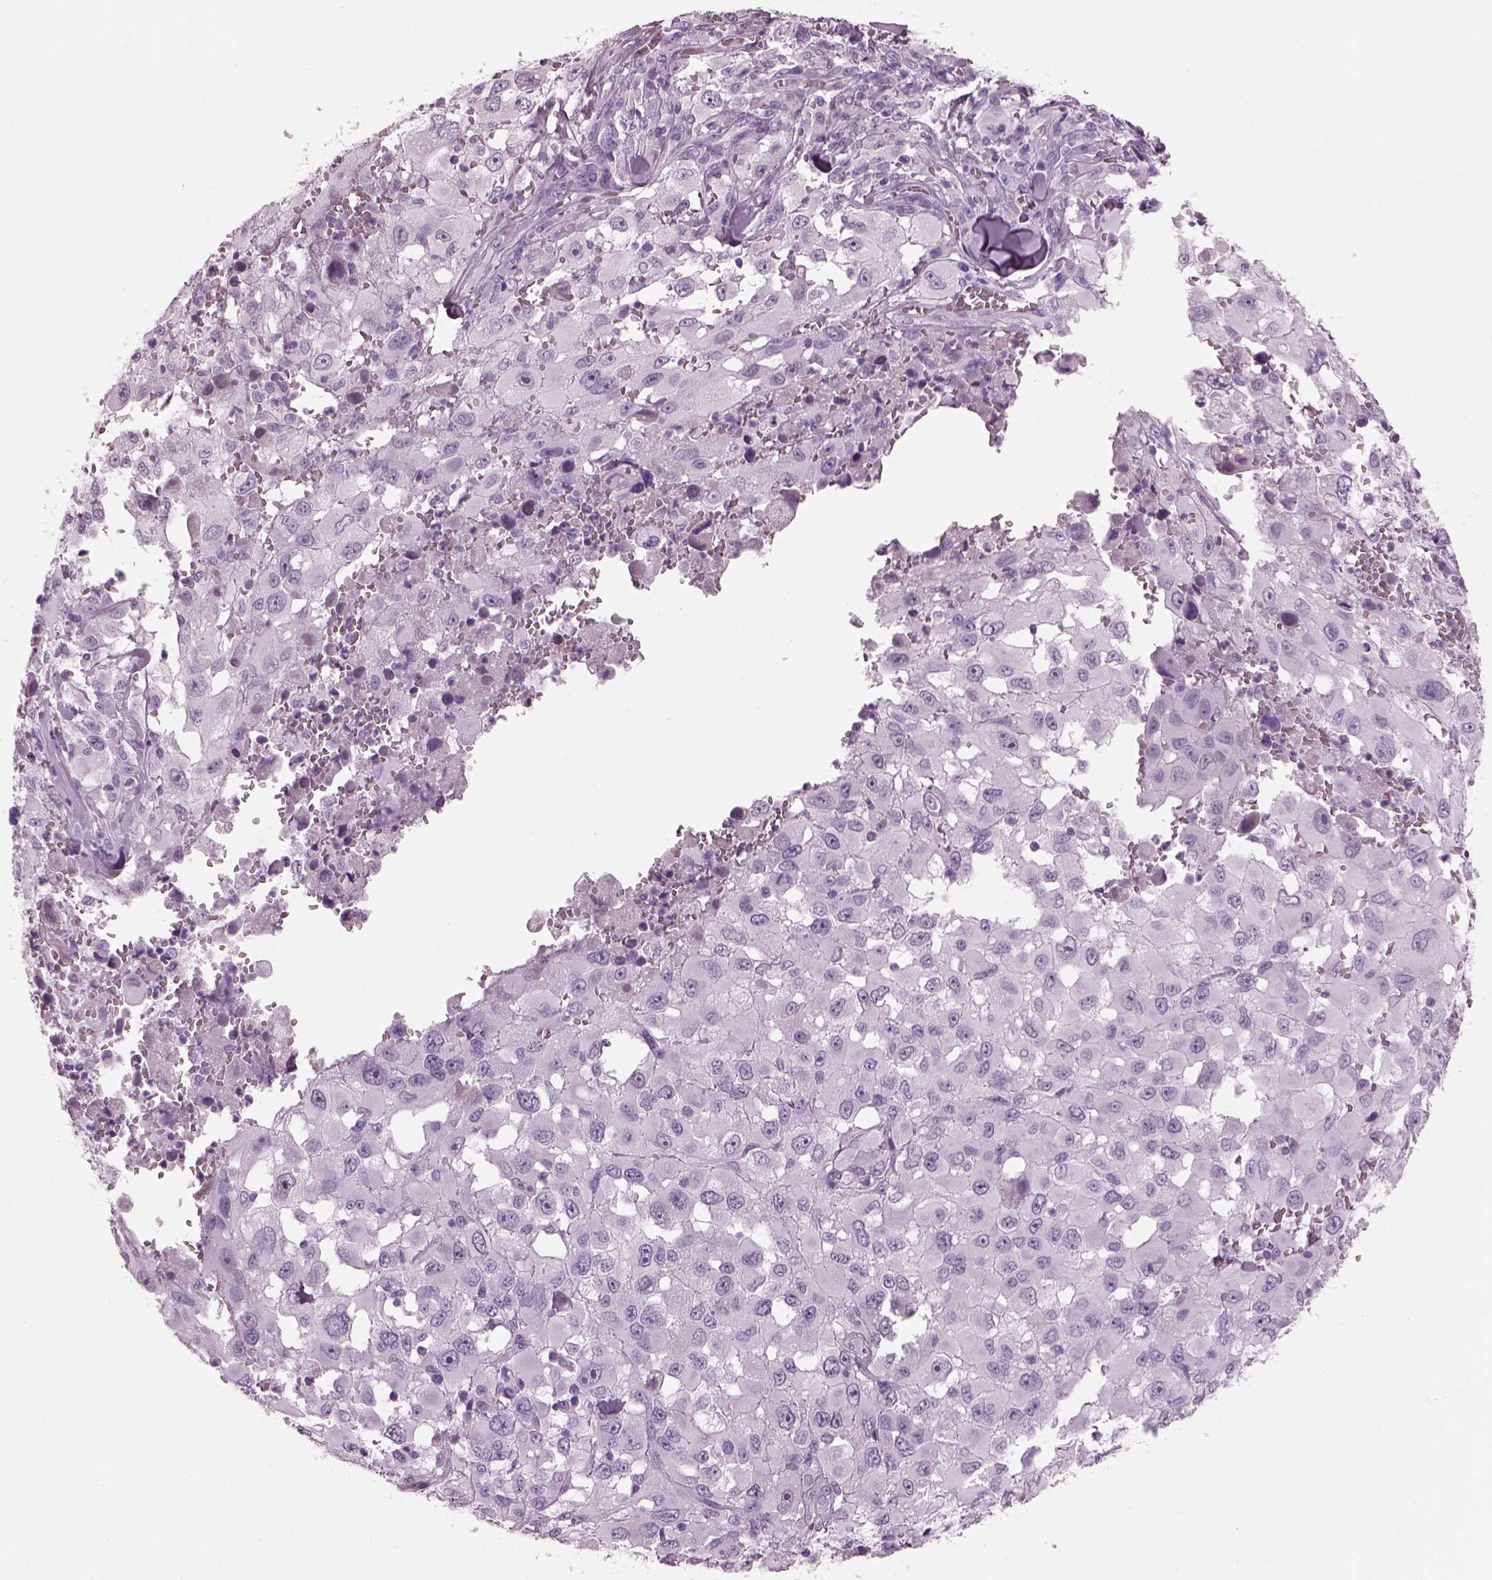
{"staining": {"intensity": "negative", "quantity": "none", "location": "none"}, "tissue": "melanoma", "cell_type": "Tumor cells", "image_type": "cancer", "snomed": [{"axis": "morphology", "description": "Malignant melanoma, Metastatic site"}, {"axis": "topography", "description": "Lymph node"}], "caption": "Photomicrograph shows no protein positivity in tumor cells of malignant melanoma (metastatic site) tissue.", "gene": "KRTAP3-2", "patient": {"sex": "male", "age": 50}}